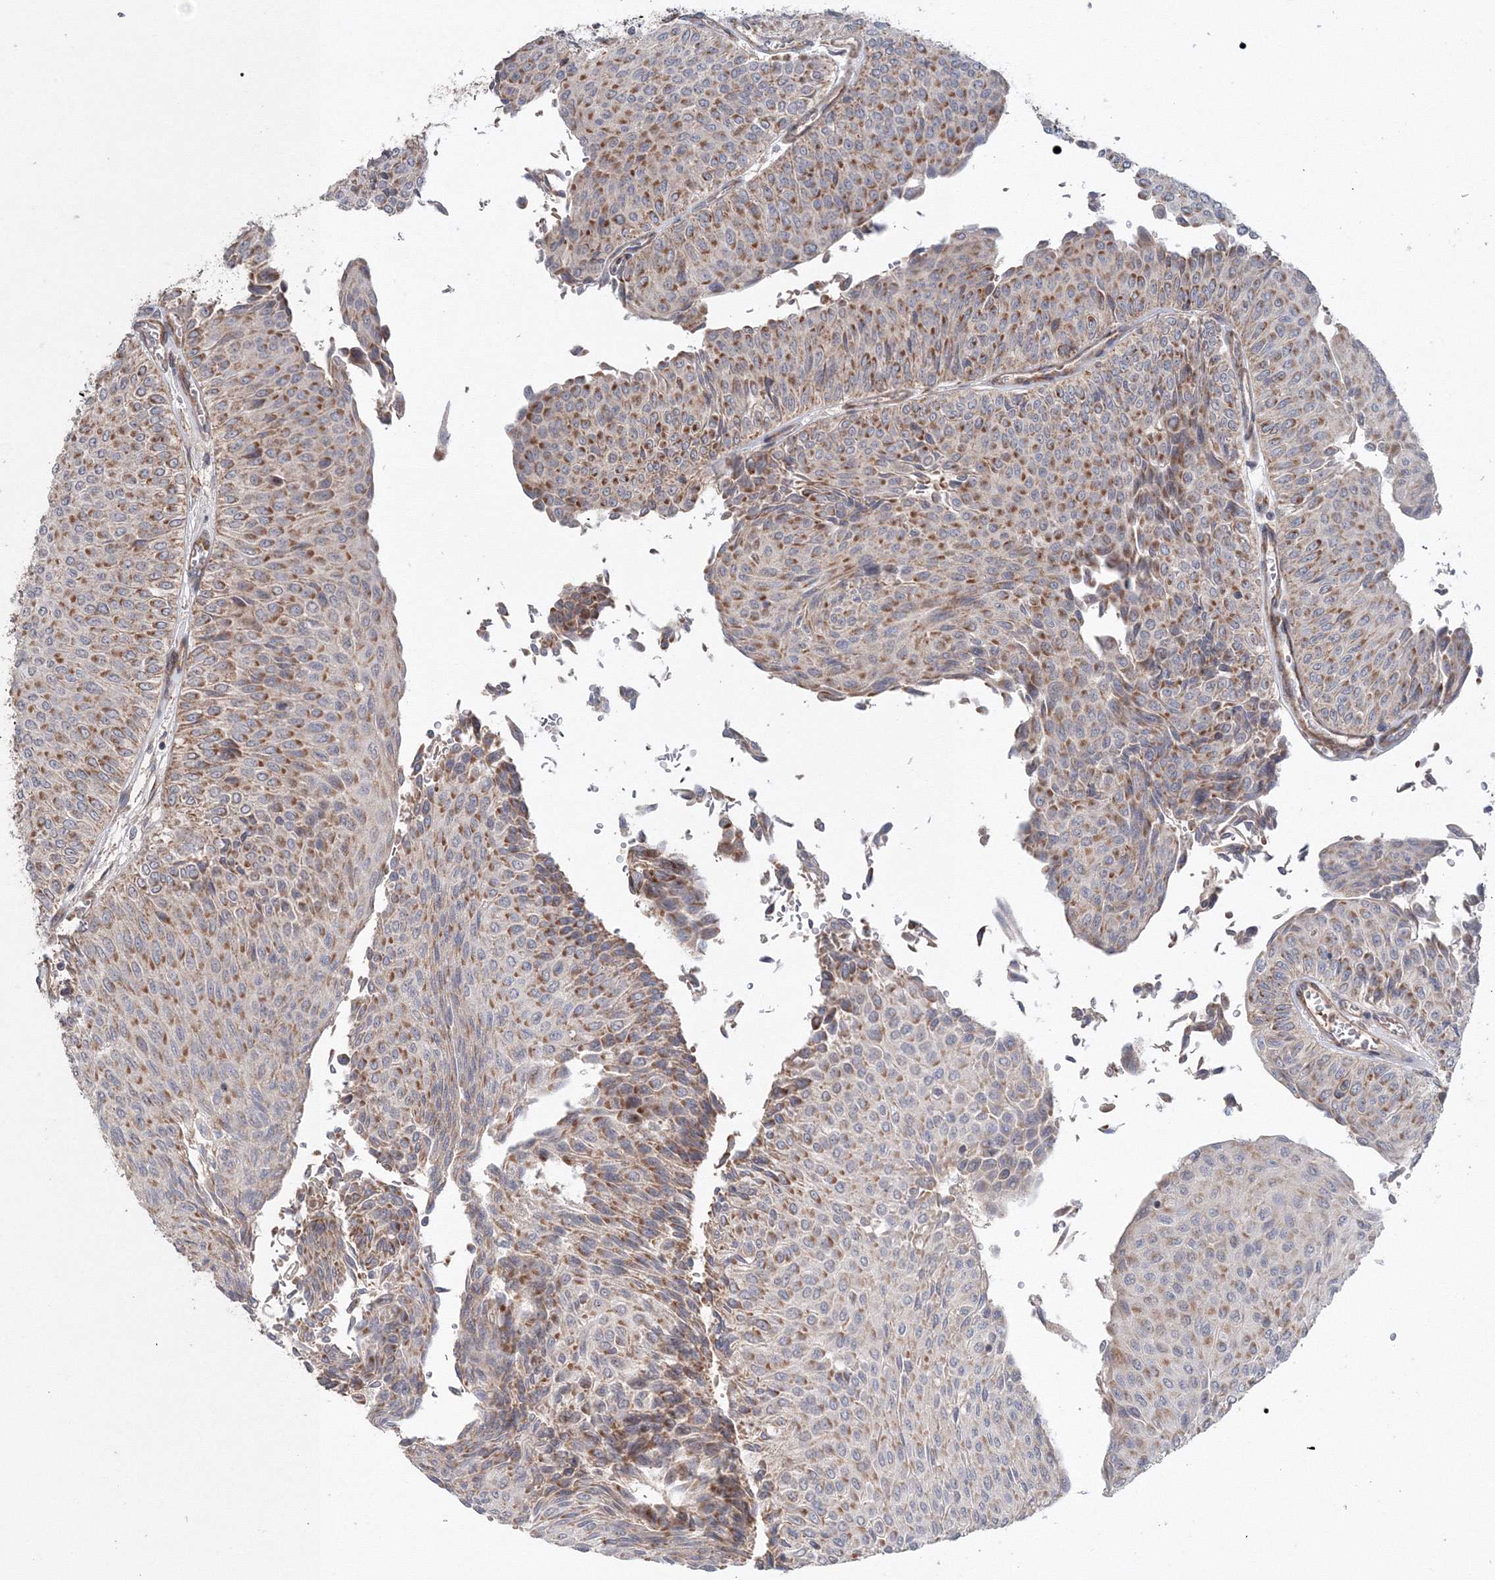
{"staining": {"intensity": "moderate", "quantity": ">75%", "location": "cytoplasmic/membranous"}, "tissue": "urothelial cancer", "cell_type": "Tumor cells", "image_type": "cancer", "snomed": [{"axis": "morphology", "description": "Urothelial carcinoma, Low grade"}, {"axis": "topography", "description": "Urinary bladder"}], "caption": "IHC micrograph of human urothelial carcinoma (low-grade) stained for a protein (brown), which reveals medium levels of moderate cytoplasmic/membranous staining in about >75% of tumor cells.", "gene": "NOA1", "patient": {"sex": "male", "age": 78}}